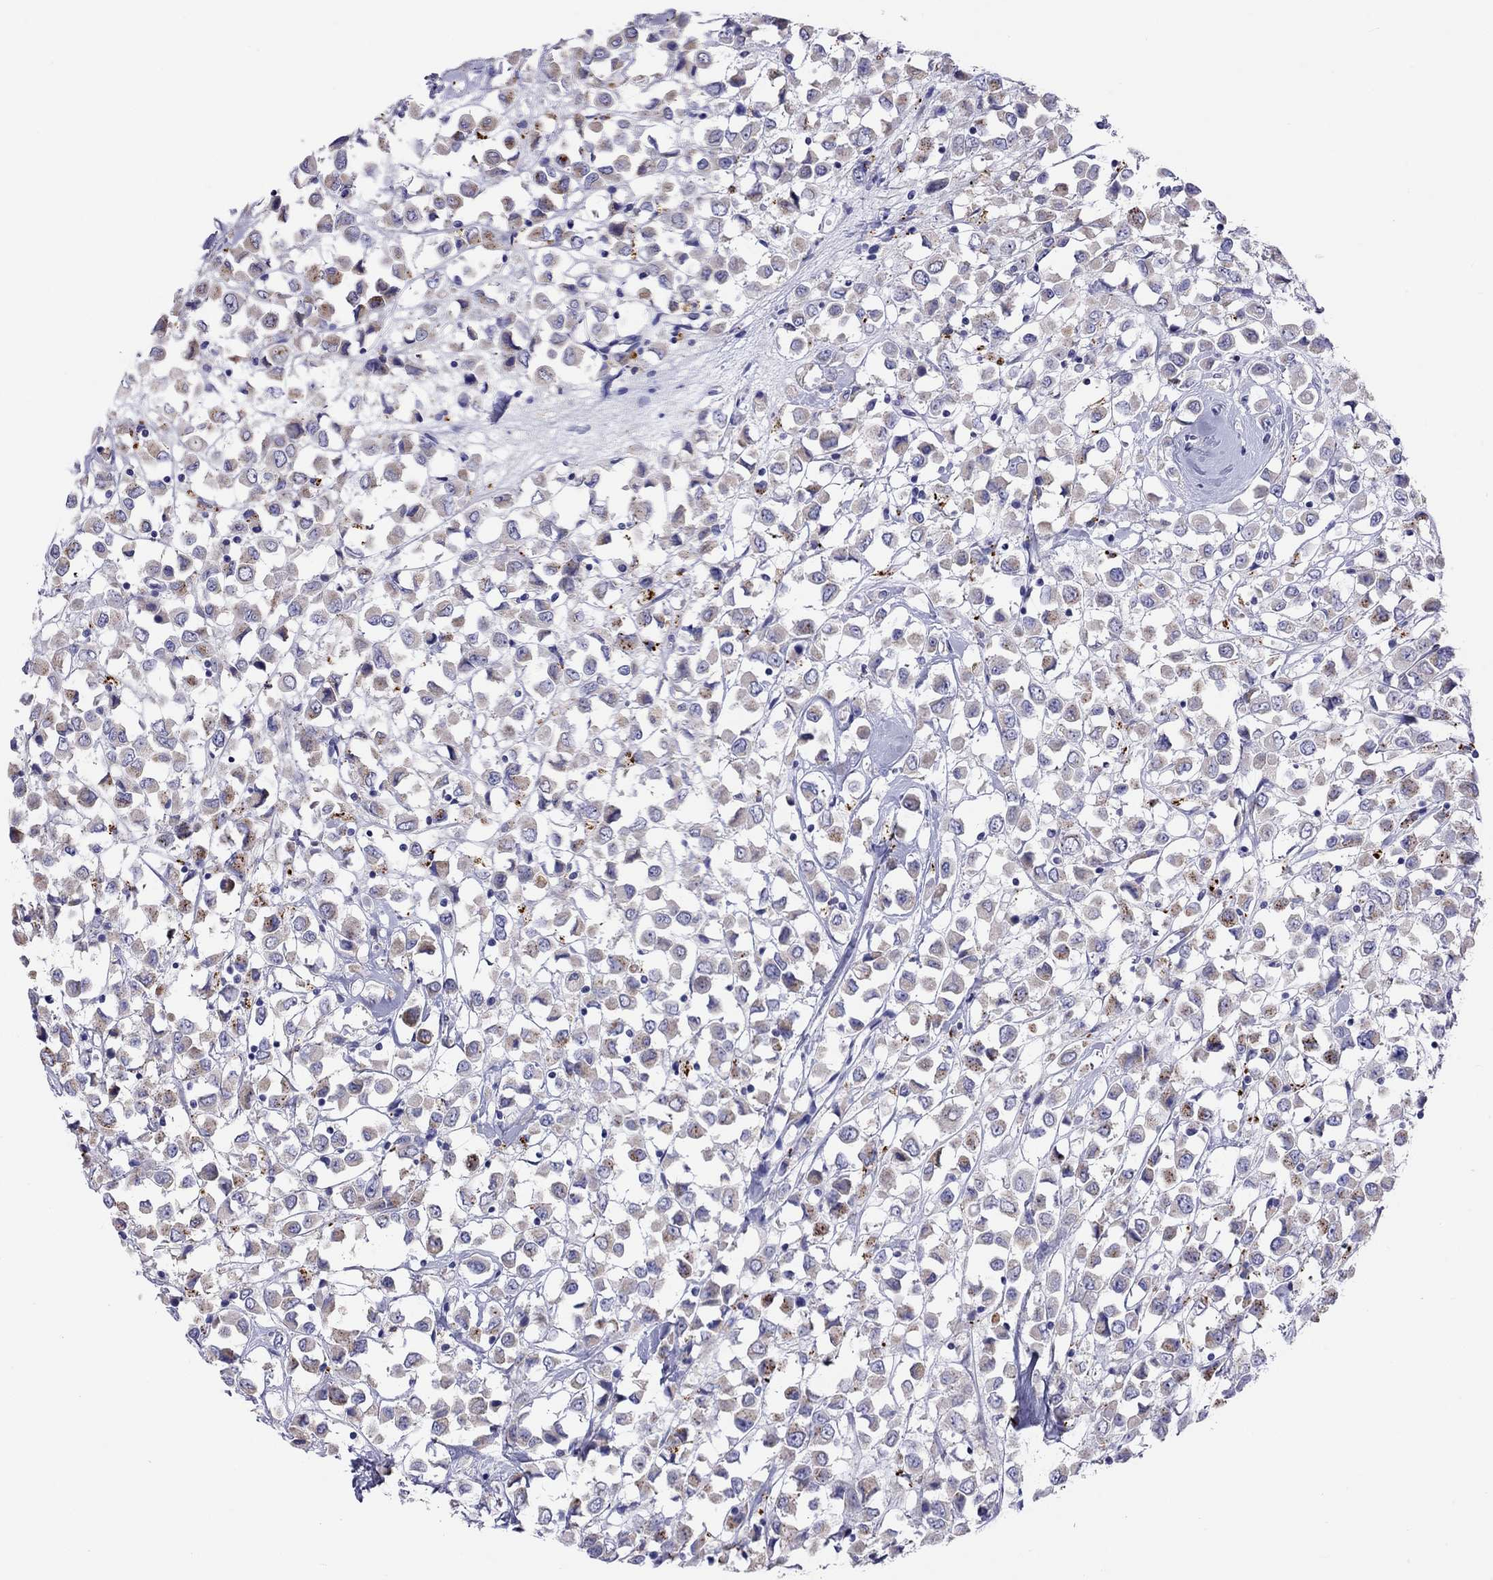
{"staining": {"intensity": "weak", "quantity": "<25%", "location": "cytoplasmic/membranous"}, "tissue": "breast cancer", "cell_type": "Tumor cells", "image_type": "cancer", "snomed": [{"axis": "morphology", "description": "Duct carcinoma"}, {"axis": "topography", "description": "Breast"}], "caption": "High power microscopy micrograph of an immunohistochemistry (IHC) histopathology image of breast cancer, revealing no significant positivity in tumor cells. Nuclei are stained in blue.", "gene": "COL9A1", "patient": {"sex": "female", "age": 61}}